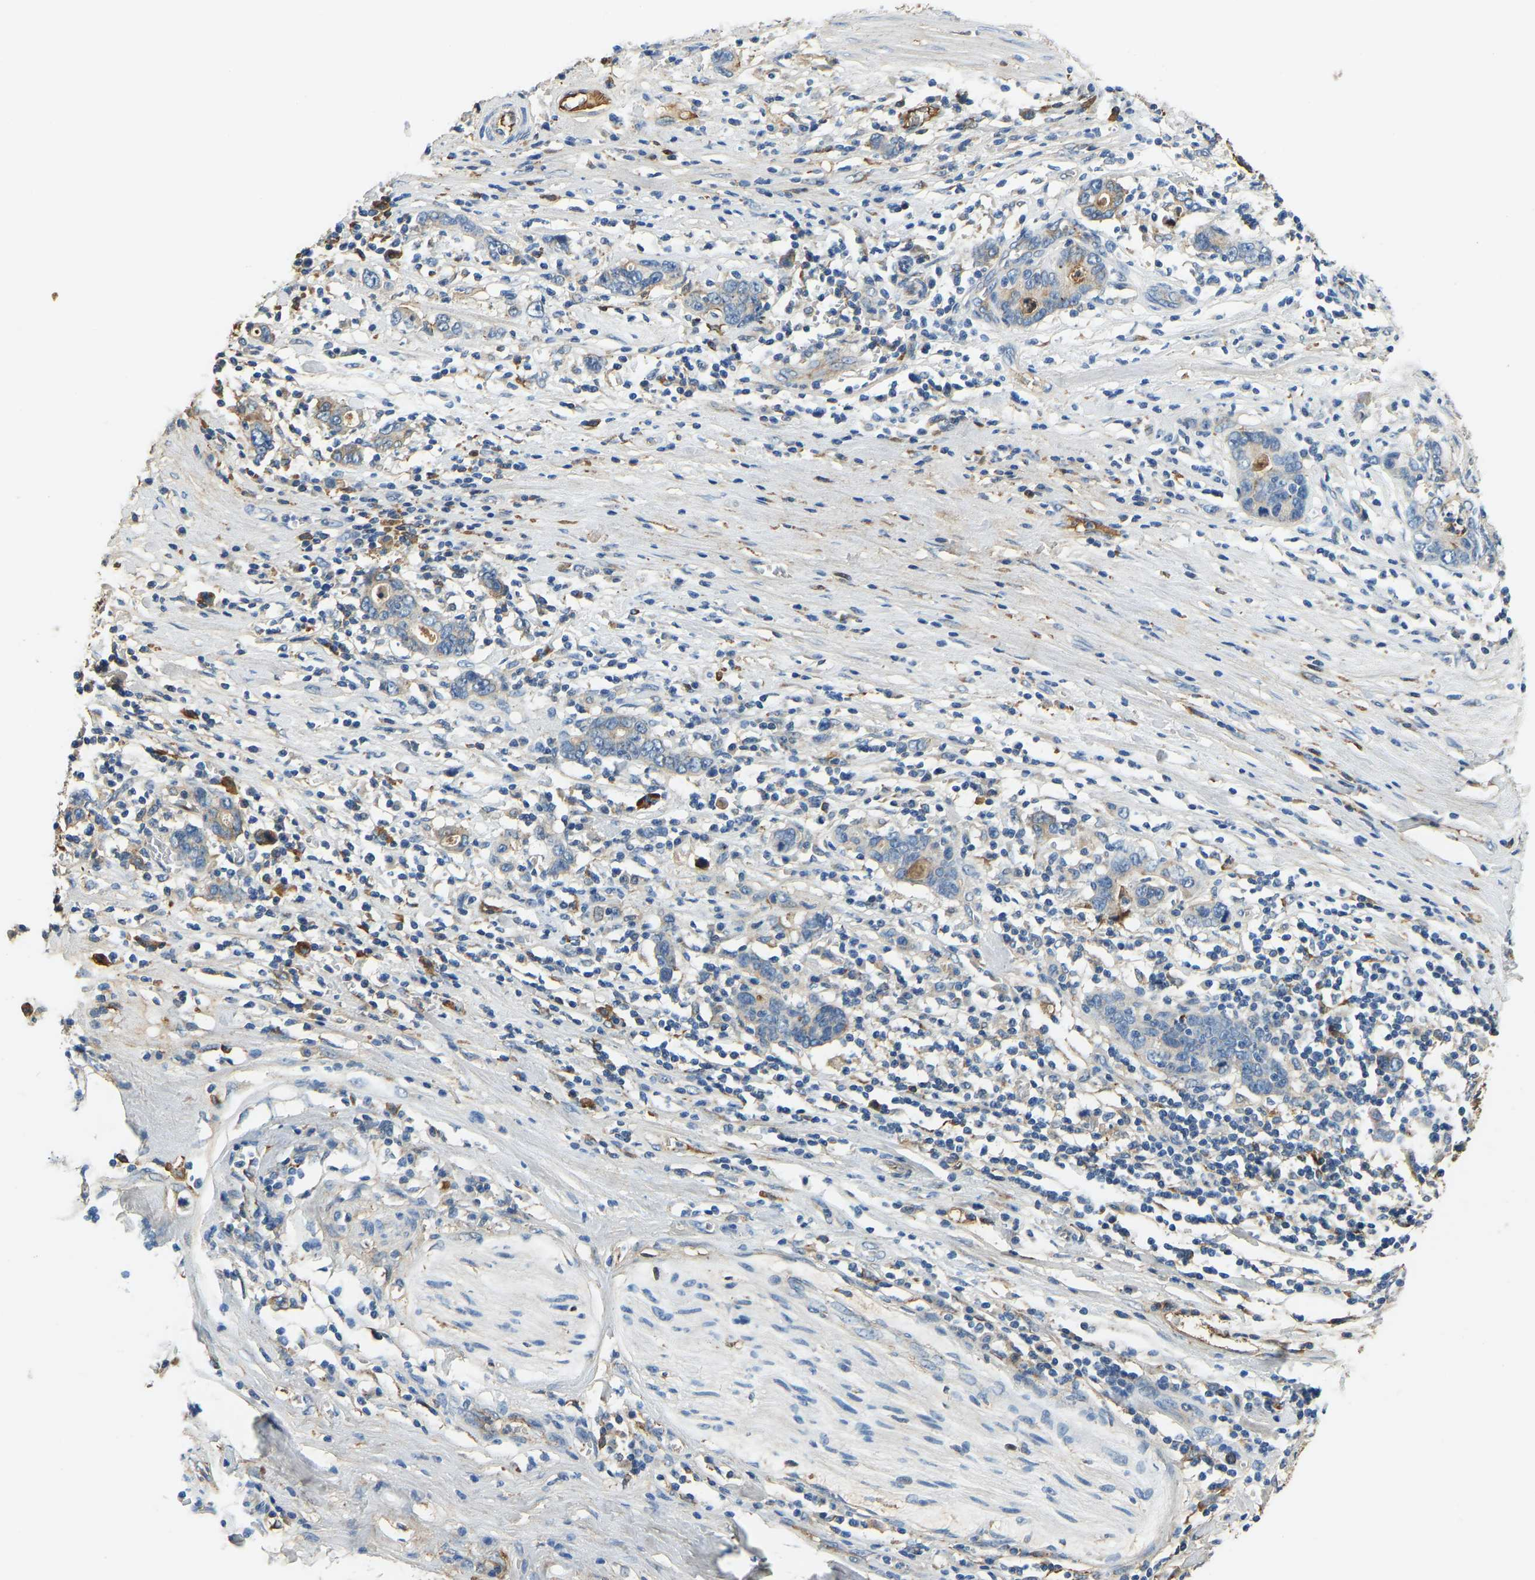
{"staining": {"intensity": "negative", "quantity": "none", "location": "none"}, "tissue": "stomach cancer", "cell_type": "Tumor cells", "image_type": "cancer", "snomed": [{"axis": "morphology", "description": "Adenocarcinoma, NOS"}, {"axis": "topography", "description": "Stomach, lower"}], "caption": "Tumor cells are negative for brown protein staining in stomach cancer (adenocarcinoma).", "gene": "THBS4", "patient": {"sex": "female", "age": 72}}